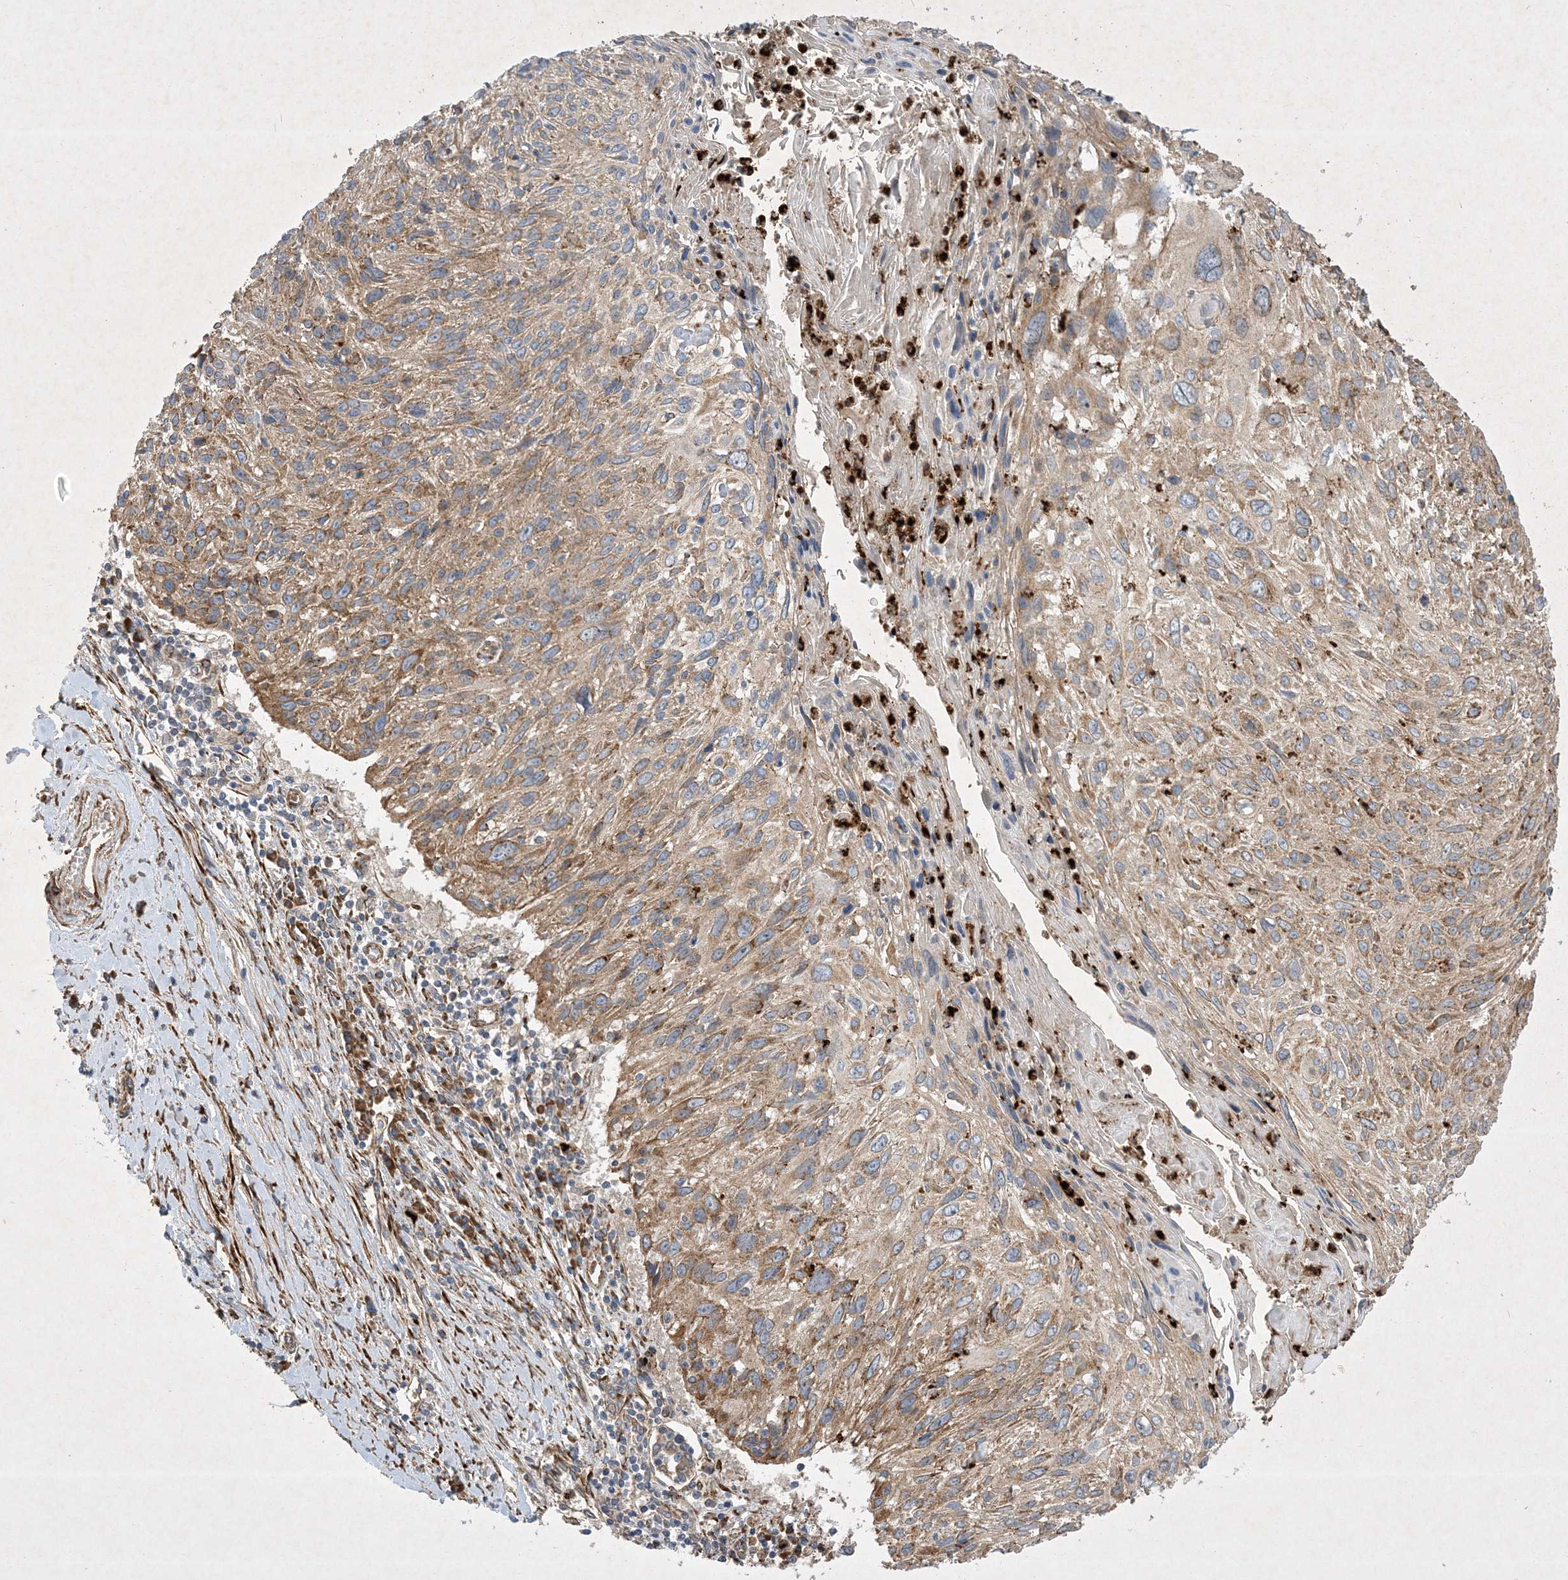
{"staining": {"intensity": "moderate", "quantity": ">75%", "location": "cytoplasmic/membranous"}, "tissue": "cervical cancer", "cell_type": "Tumor cells", "image_type": "cancer", "snomed": [{"axis": "morphology", "description": "Squamous cell carcinoma, NOS"}, {"axis": "topography", "description": "Cervix"}], "caption": "Approximately >75% of tumor cells in cervical cancer (squamous cell carcinoma) demonstrate moderate cytoplasmic/membranous protein staining as visualized by brown immunohistochemical staining.", "gene": "OTOP1", "patient": {"sex": "female", "age": 51}}